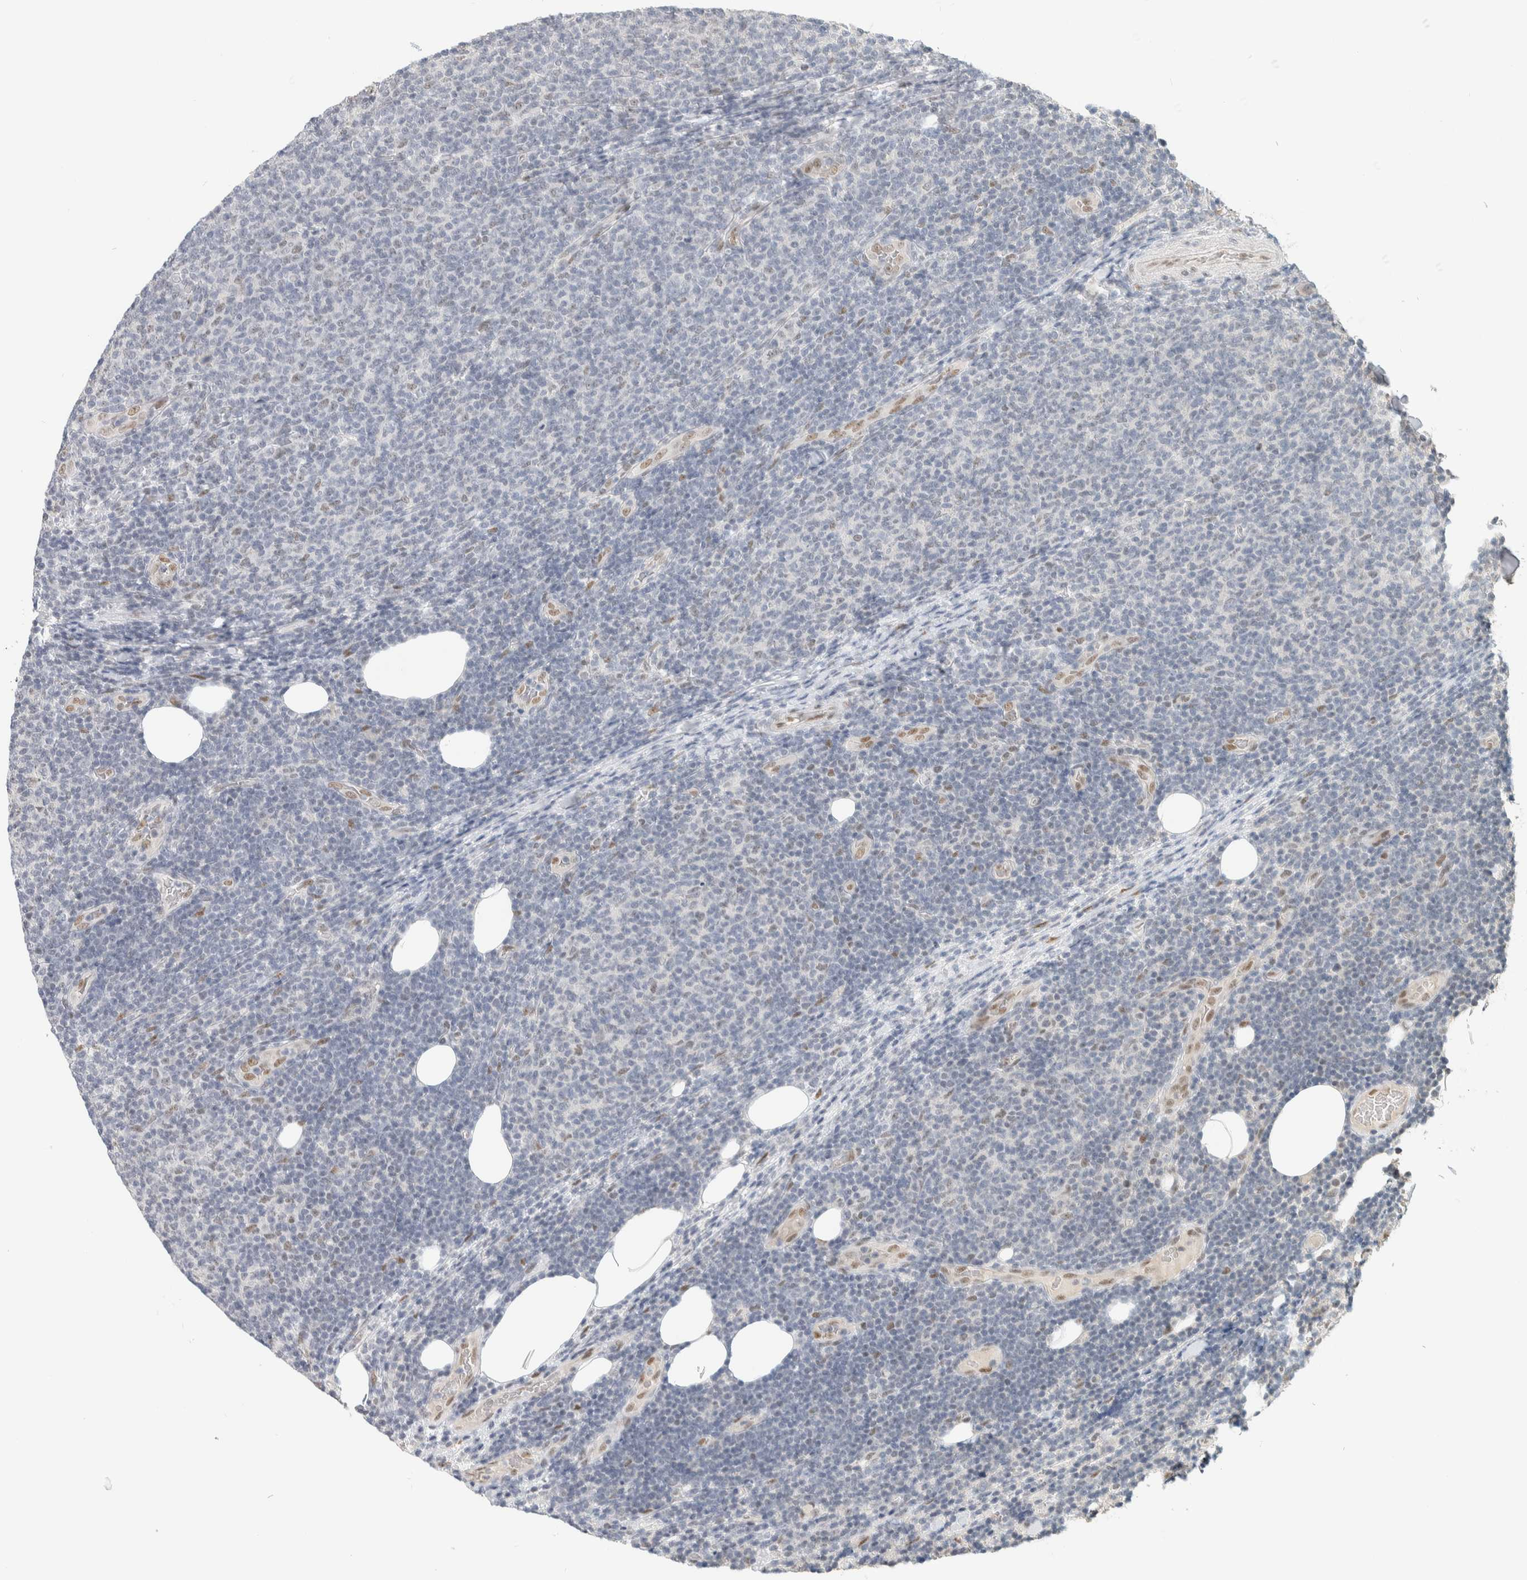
{"staining": {"intensity": "weak", "quantity": "<25%", "location": "nuclear"}, "tissue": "lymphoma", "cell_type": "Tumor cells", "image_type": "cancer", "snomed": [{"axis": "morphology", "description": "Malignant lymphoma, non-Hodgkin's type, Low grade"}, {"axis": "topography", "description": "Lymph node"}], "caption": "The immunohistochemistry (IHC) micrograph has no significant staining in tumor cells of low-grade malignant lymphoma, non-Hodgkin's type tissue.", "gene": "PUS7", "patient": {"sex": "male", "age": 66}}